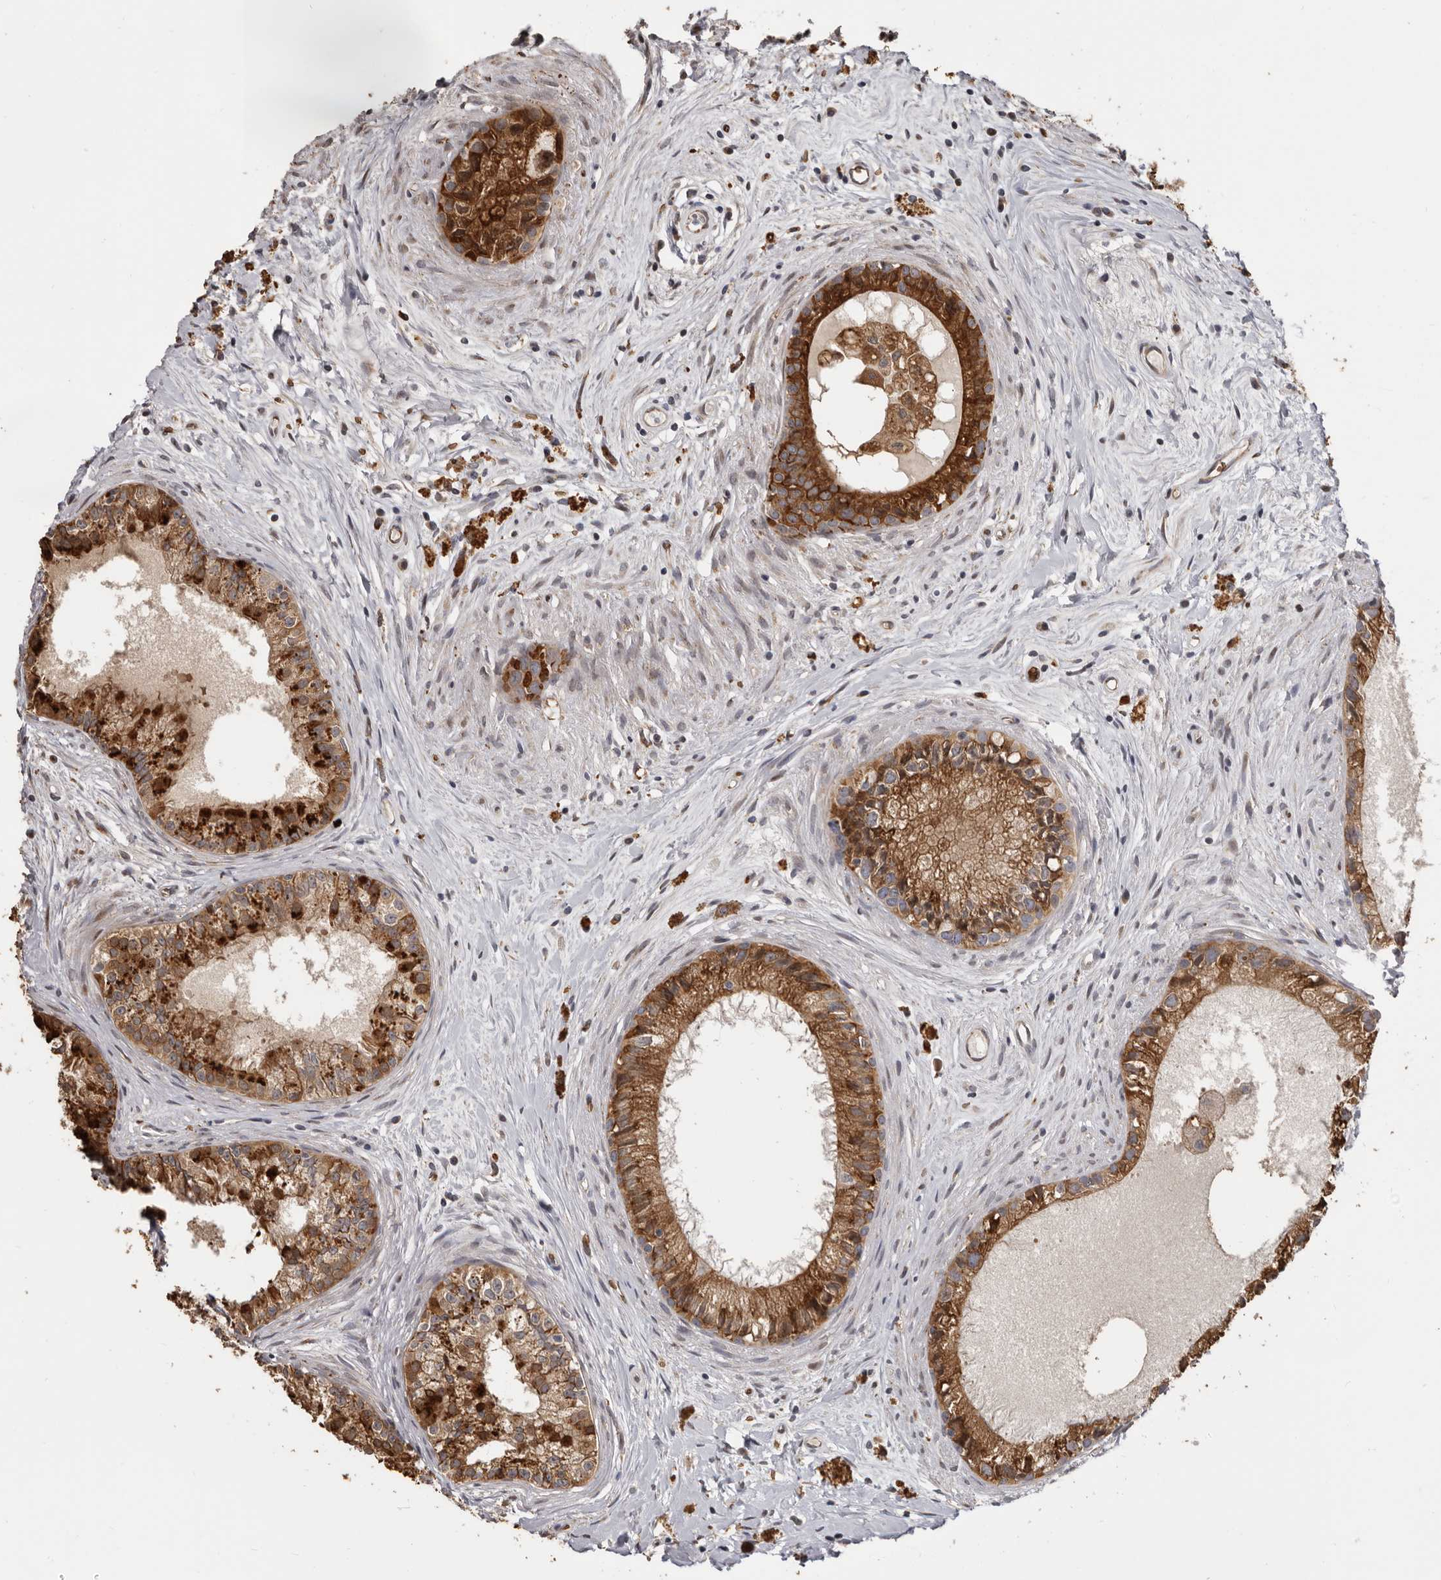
{"staining": {"intensity": "strong", "quantity": ">75%", "location": "cytoplasmic/membranous"}, "tissue": "epididymis", "cell_type": "Glandular cells", "image_type": "normal", "snomed": [{"axis": "morphology", "description": "Normal tissue, NOS"}, {"axis": "topography", "description": "Epididymis"}], "caption": "A high amount of strong cytoplasmic/membranous staining is seen in approximately >75% of glandular cells in unremarkable epididymis.", "gene": "ENTREP1", "patient": {"sex": "male", "age": 80}}